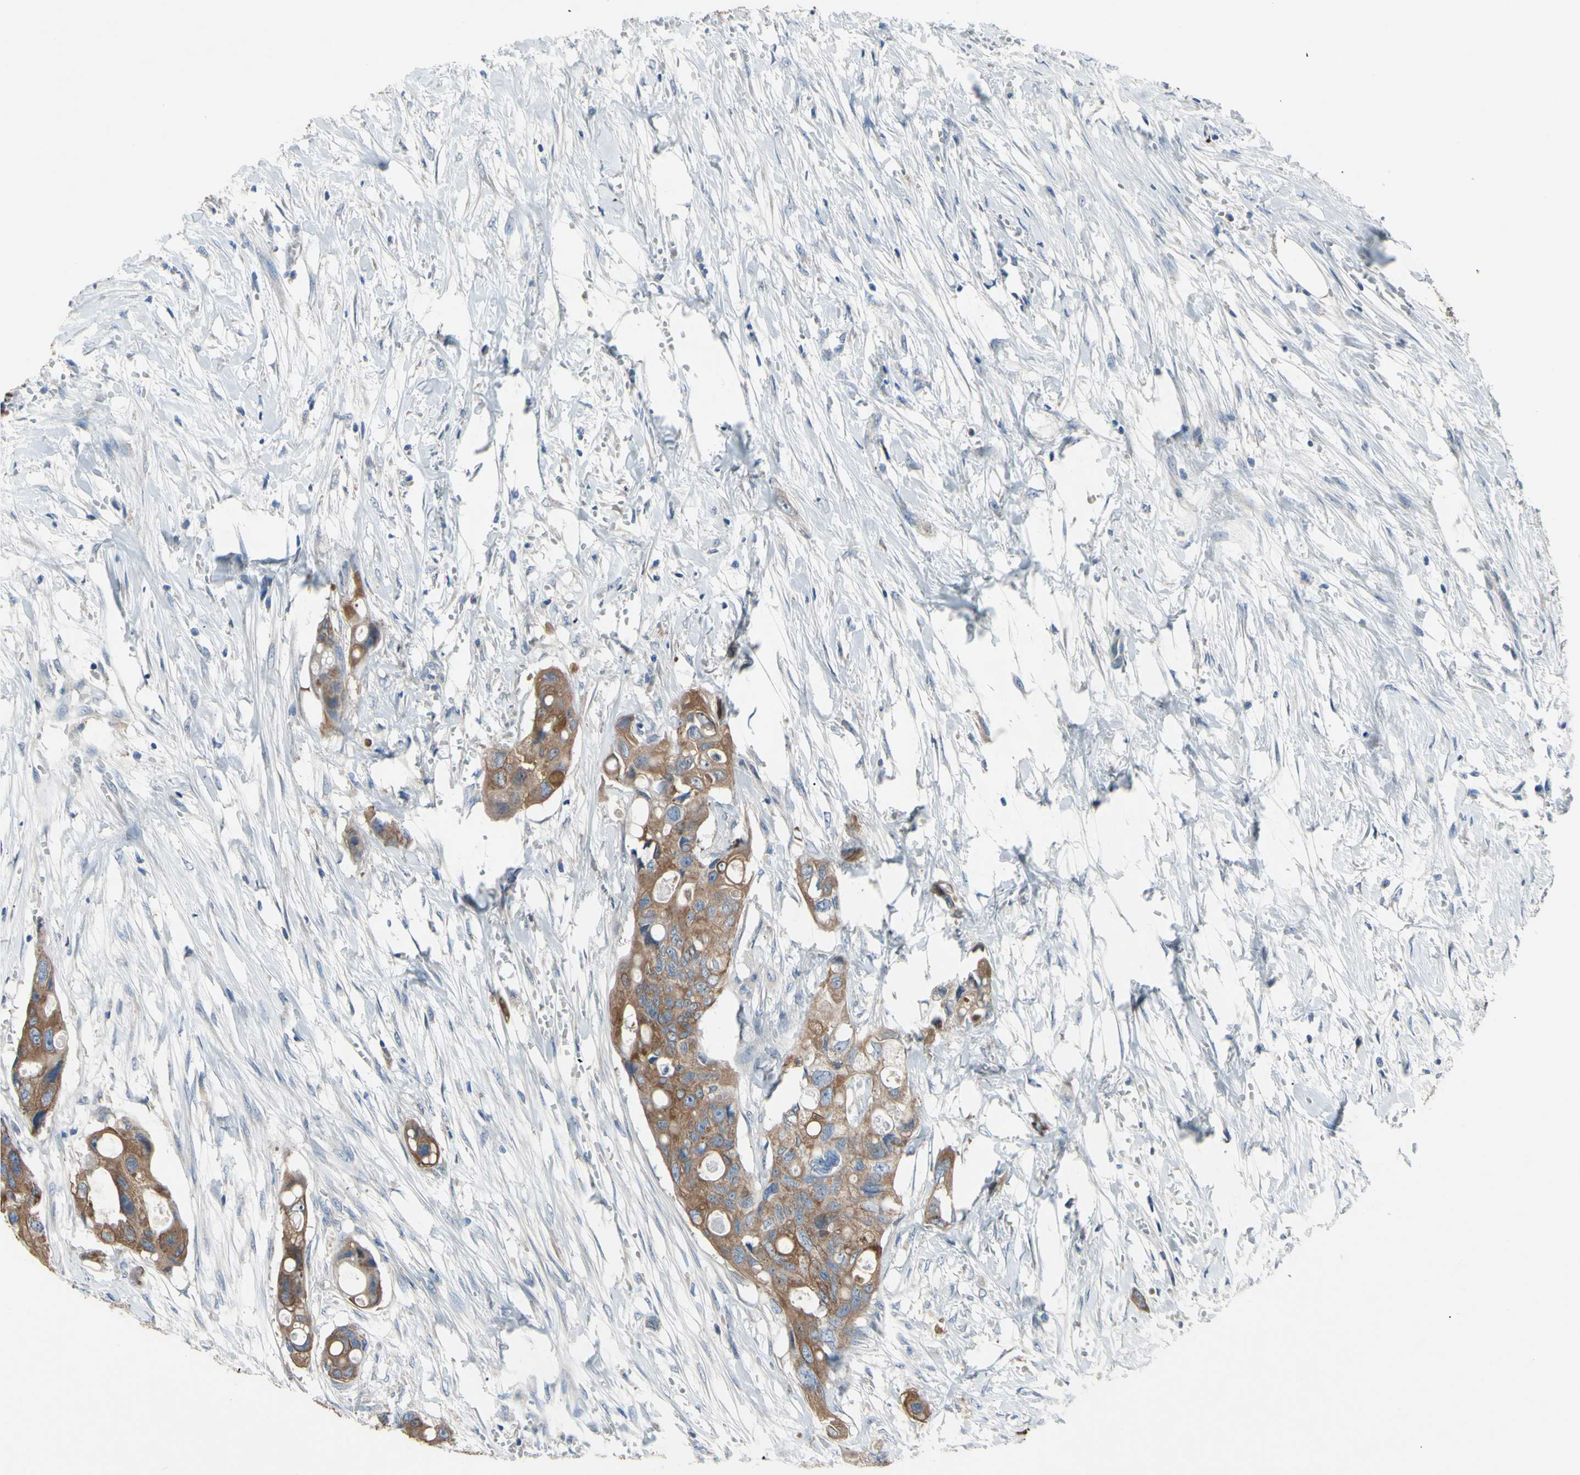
{"staining": {"intensity": "moderate", "quantity": ">75%", "location": "cytoplasmic/membranous"}, "tissue": "colorectal cancer", "cell_type": "Tumor cells", "image_type": "cancer", "snomed": [{"axis": "morphology", "description": "Adenocarcinoma, NOS"}, {"axis": "topography", "description": "Colon"}], "caption": "This is a micrograph of immunohistochemistry staining of colorectal adenocarcinoma, which shows moderate staining in the cytoplasmic/membranous of tumor cells.", "gene": "GRAMD2B", "patient": {"sex": "female", "age": 57}}